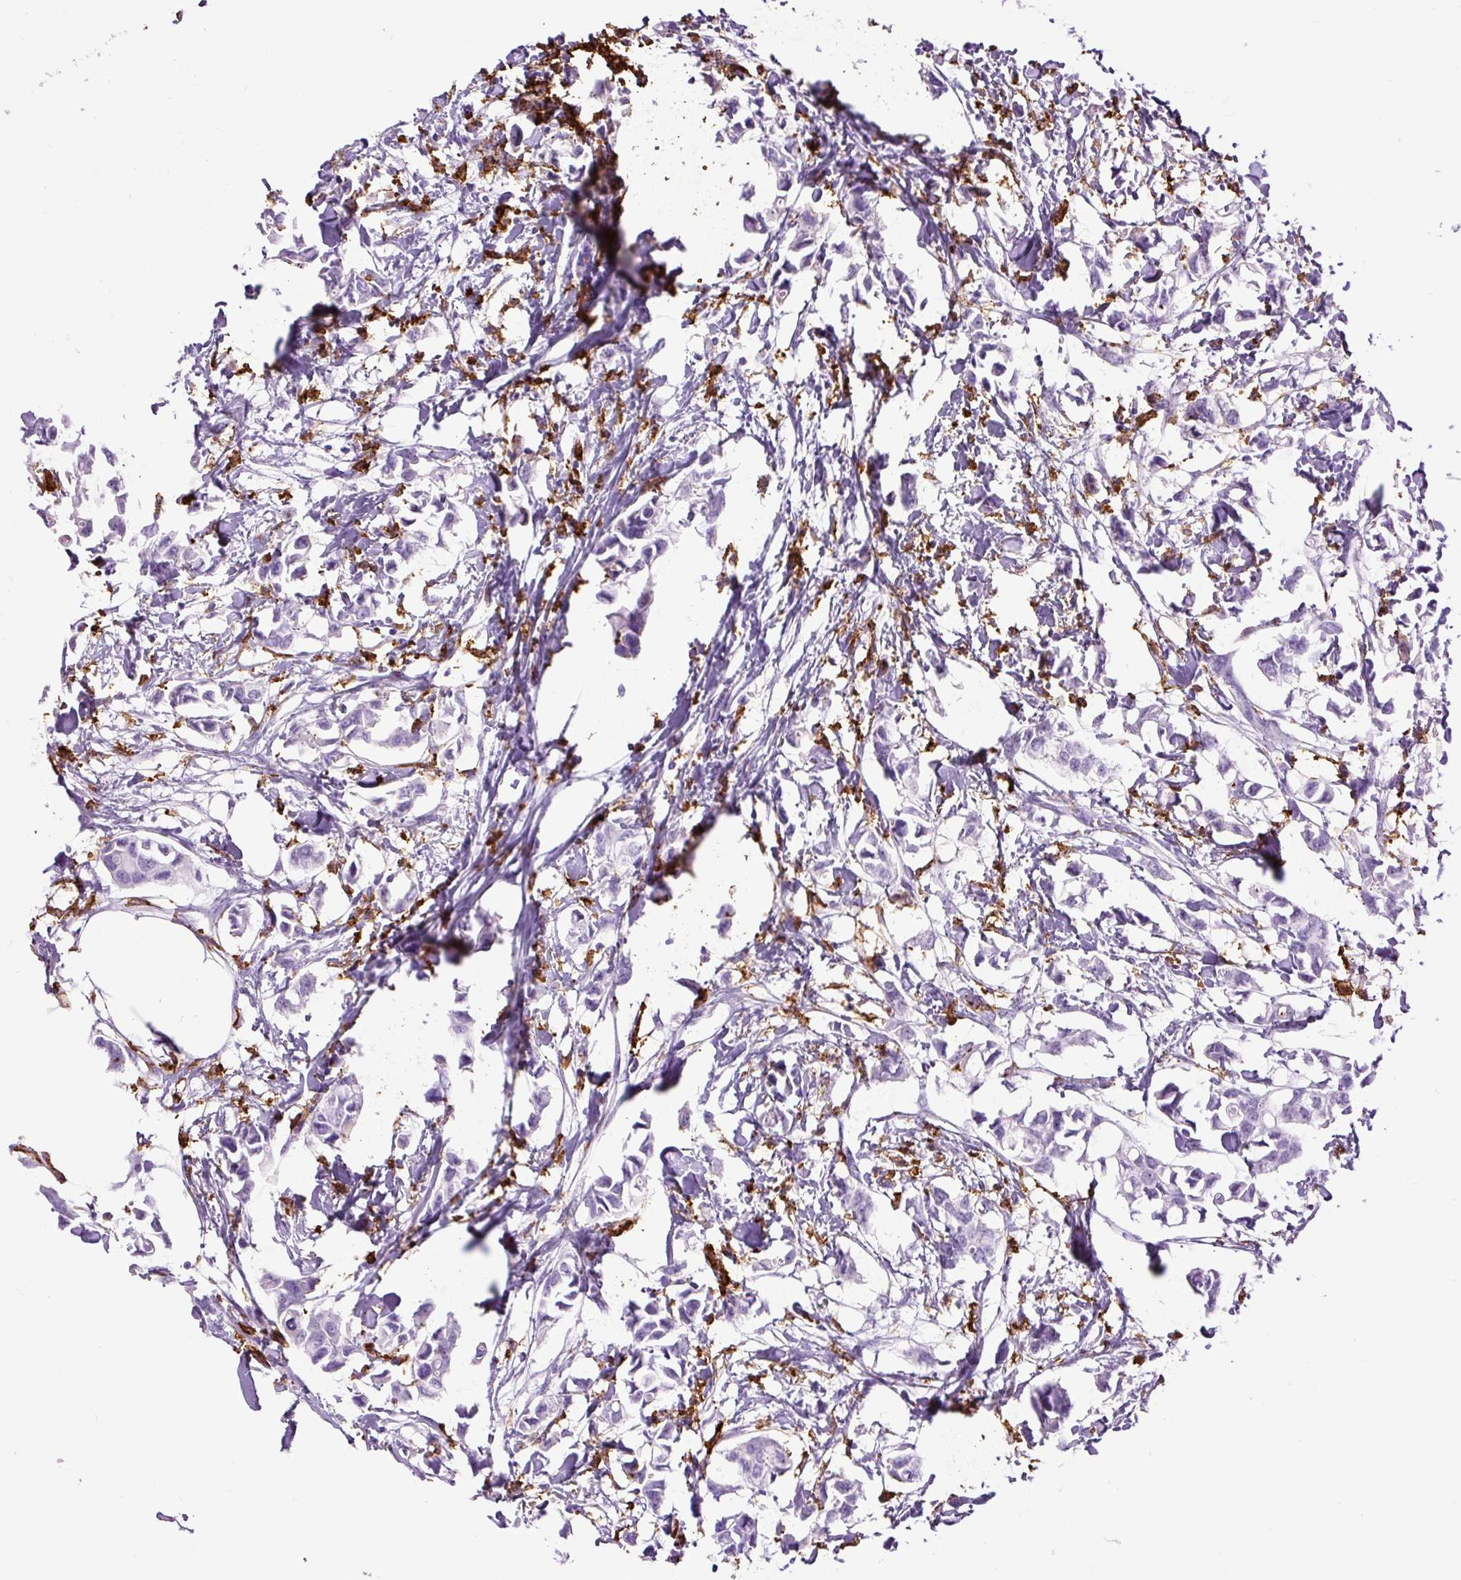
{"staining": {"intensity": "negative", "quantity": "none", "location": "none"}, "tissue": "breast cancer", "cell_type": "Tumor cells", "image_type": "cancer", "snomed": [{"axis": "morphology", "description": "Duct carcinoma"}, {"axis": "topography", "description": "Breast"}], "caption": "Tumor cells show no significant protein positivity in breast infiltrating ductal carcinoma.", "gene": "HLA-DRA", "patient": {"sex": "female", "age": 41}}